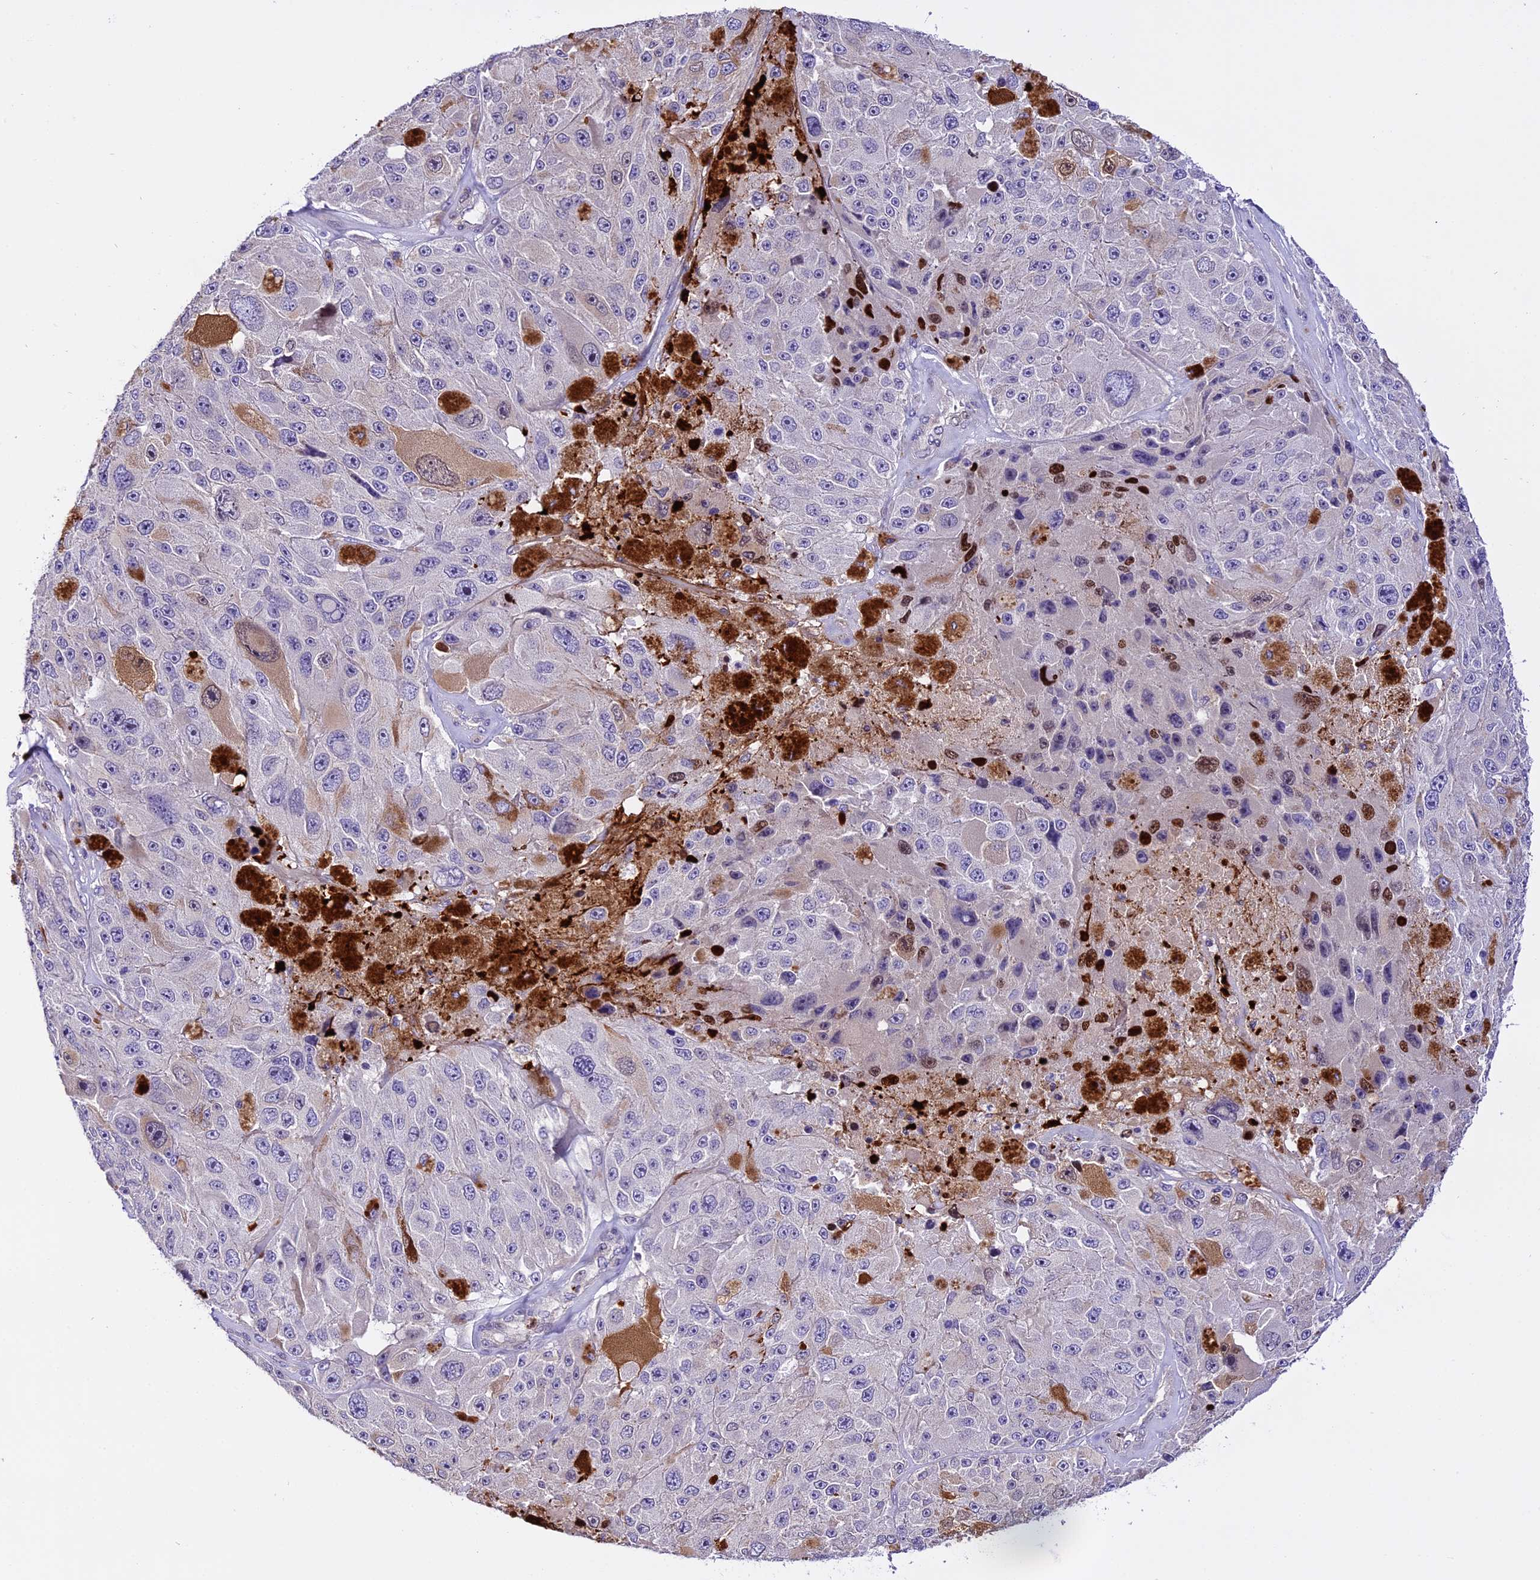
{"staining": {"intensity": "moderate", "quantity": "<25%", "location": "cytoplasmic/membranous"}, "tissue": "melanoma", "cell_type": "Tumor cells", "image_type": "cancer", "snomed": [{"axis": "morphology", "description": "Malignant melanoma, Metastatic site"}, {"axis": "topography", "description": "Lymph node"}], "caption": "Immunohistochemical staining of human malignant melanoma (metastatic site) displays moderate cytoplasmic/membranous protein expression in about <25% of tumor cells.", "gene": "MAP3K7CL", "patient": {"sex": "male", "age": 62}}